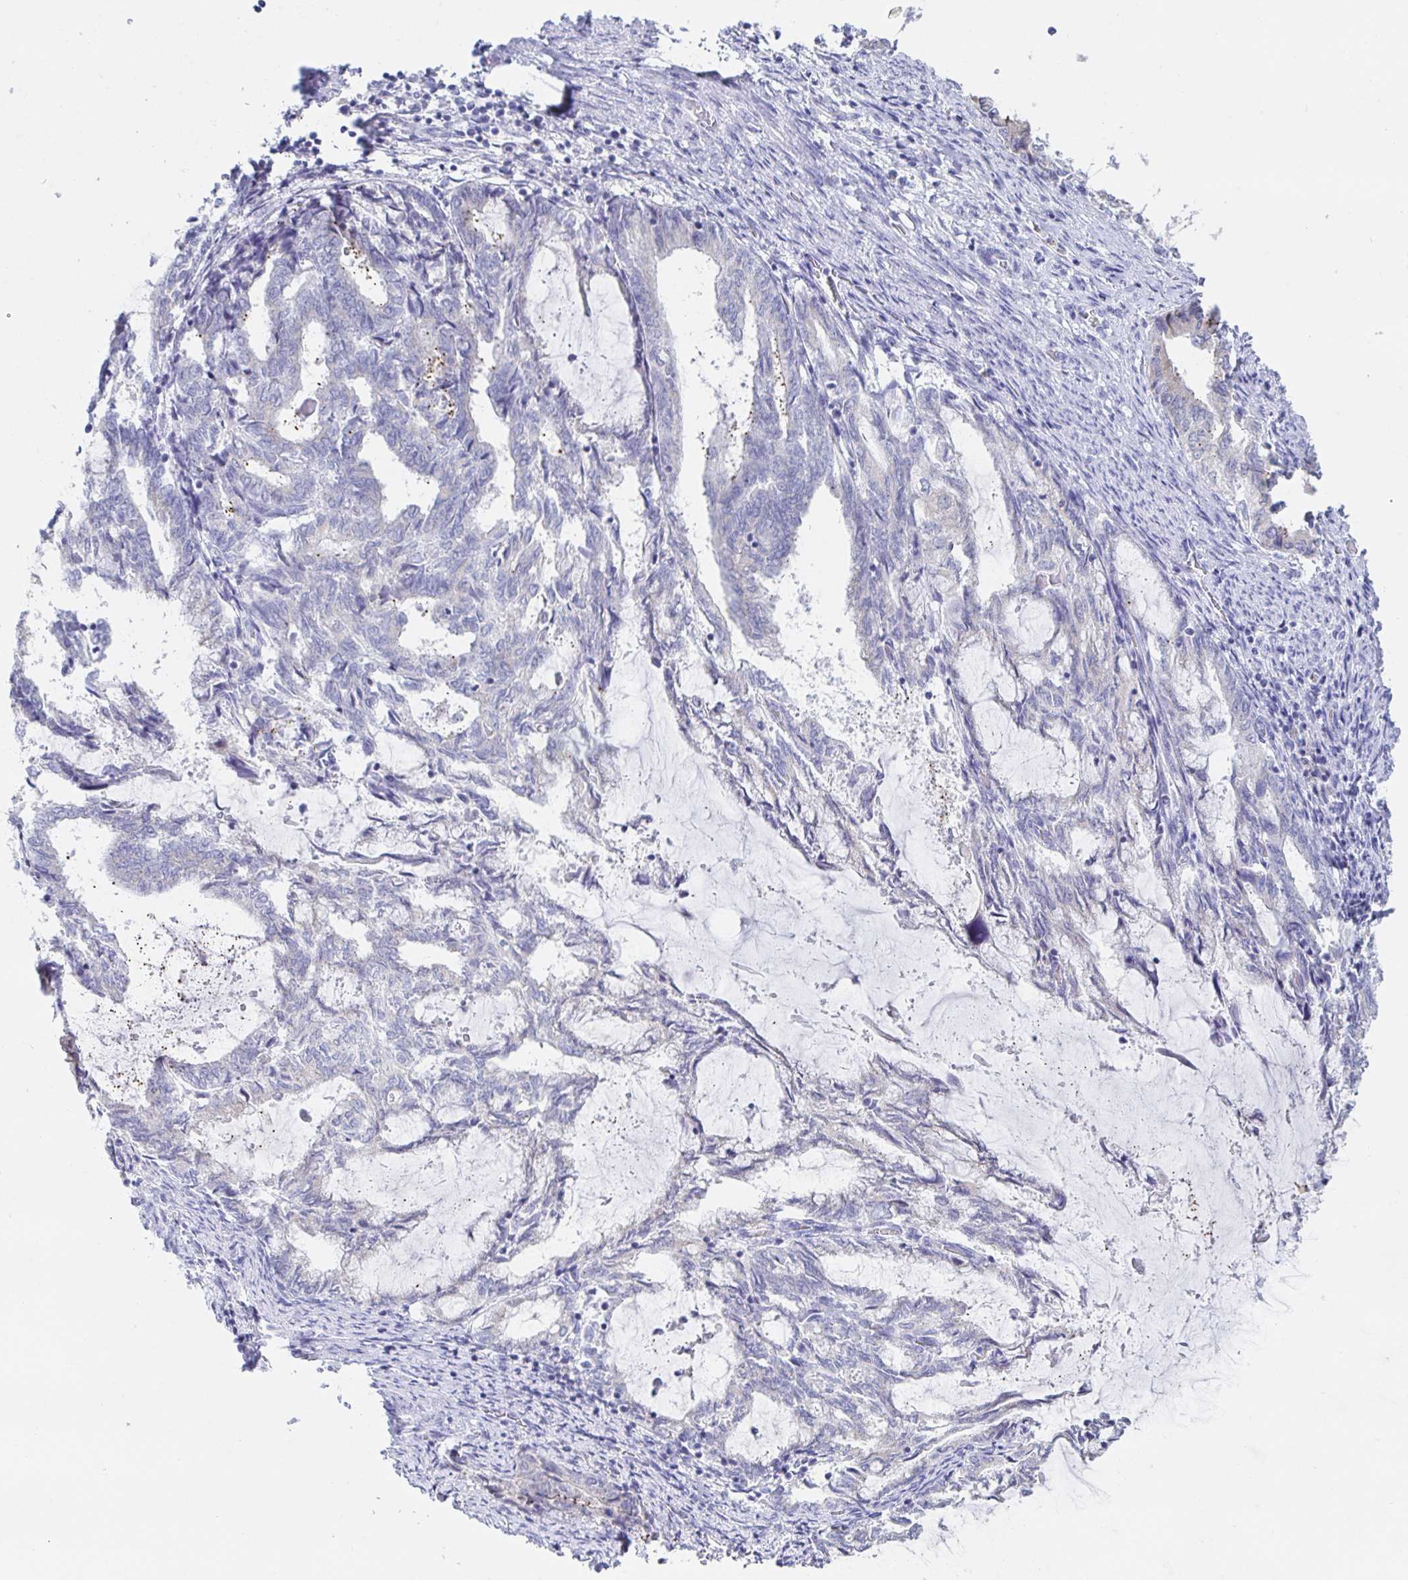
{"staining": {"intensity": "negative", "quantity": "none", "location": "none"}, "tissue": "endometrial cancer", "cell_type": "Tumor cells", "image_type": "cancer", "snomed": [{"axis": "morphology", "description": "Adenocarcinoma, NOS"}, {"axis": "topography", "description": "Endometrium"}], "caption": "Endometrial cancer (adenocarcinoma) stained for a protein using immunohistochemistry shows no positivity tumor cells.", "gene": "SIAH3", "patient": {"sex": "female", "age": 80}}